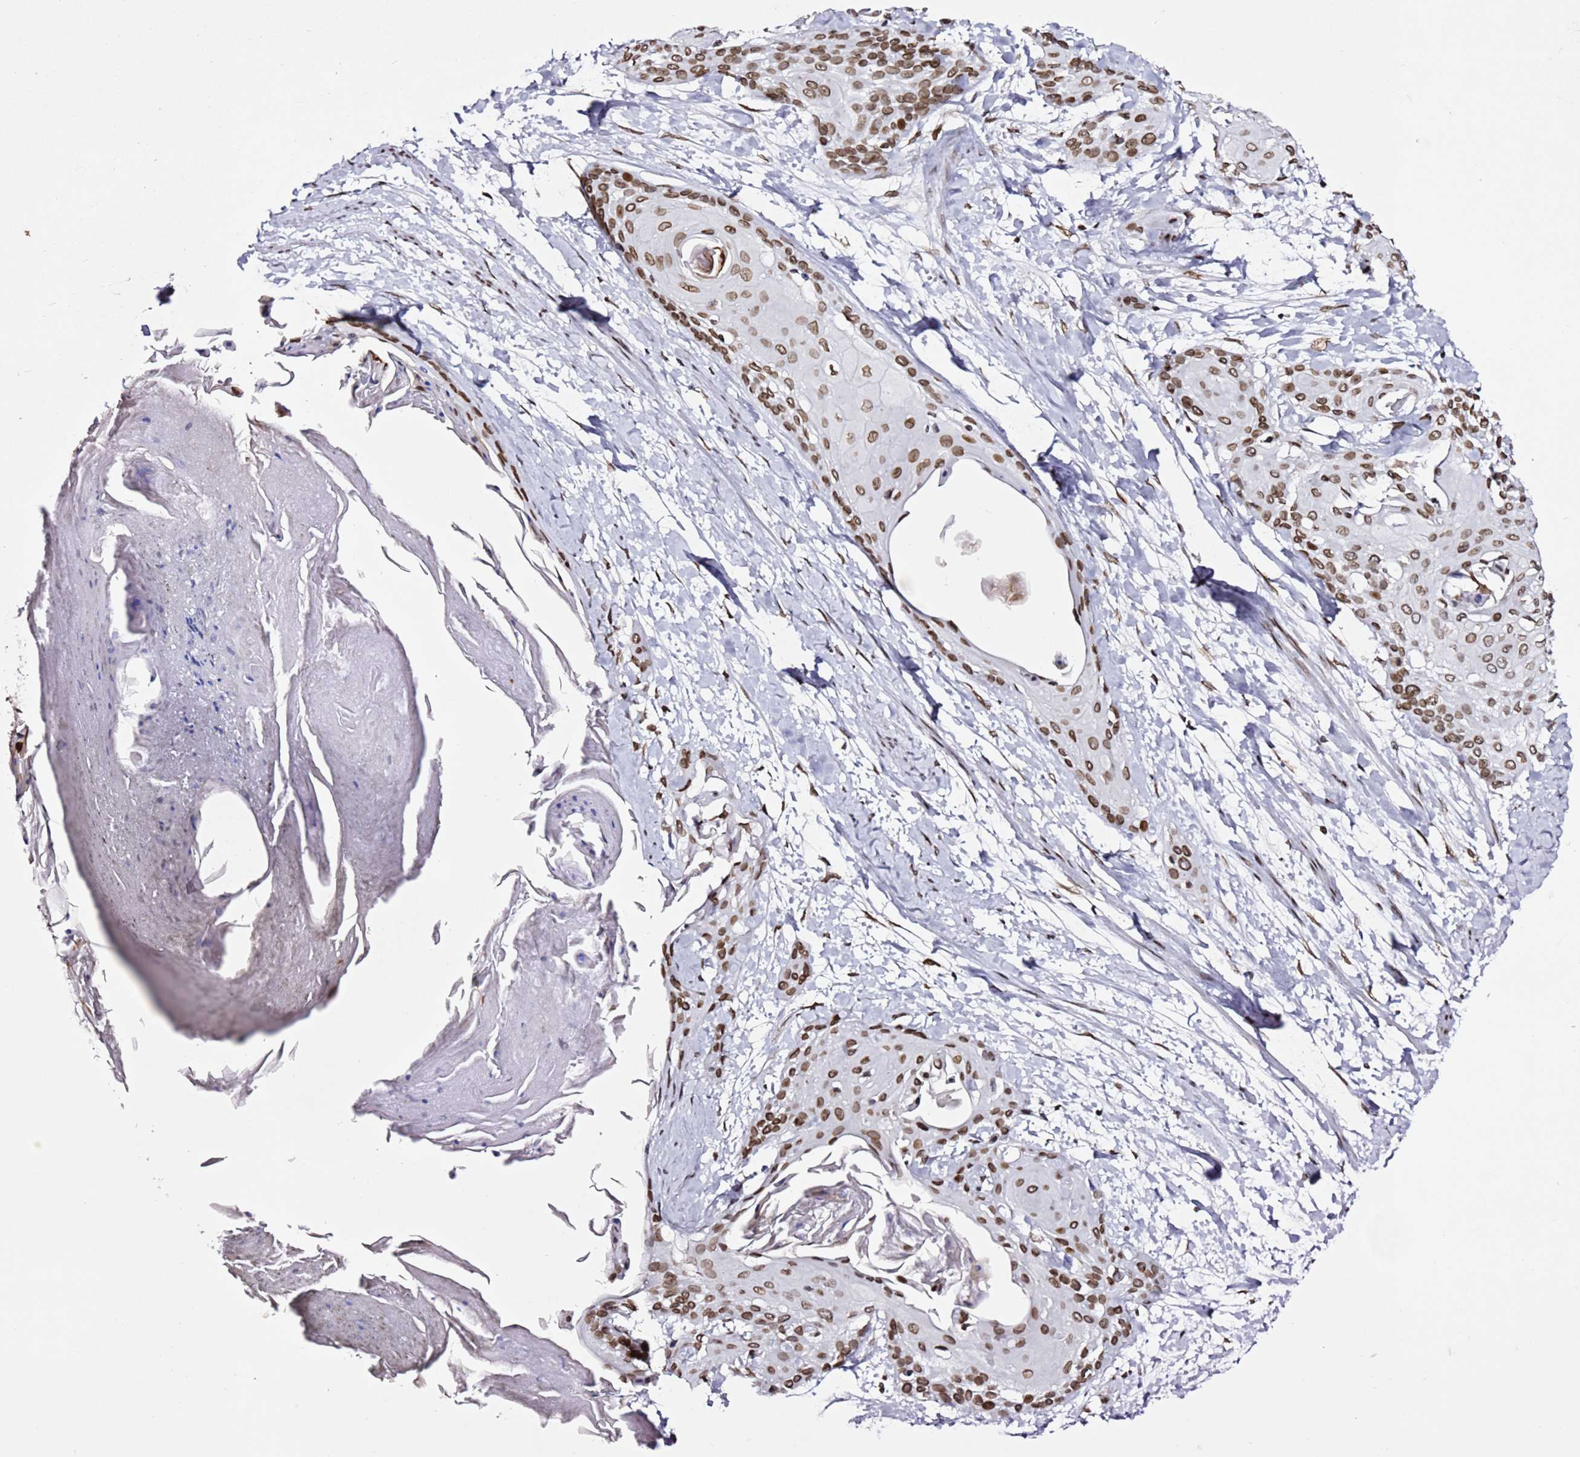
{"staining": {"intensity": "moderate", "quantity": ">75%", "location": "cytoplasmic/membranous,nuclear"}, "tissue": "cervical cancer", "cell_type": "Tumor cells", "image_type": "cancer", "snomed": [{"axis": "morphology", "description": "Squamous cell carcinoma, NOS"}, {"axis": "topography", "description": "Cervix"}], "caption": "The photomicrograph displays immunohistochemical staining of cervical cancer. There is moderate cytoplasmic/membranous and nuclear staining is seen in approximately >75% of tumor cells.", "gene": "POU6F1", "patient": {"sex": "female", "age": 57}}